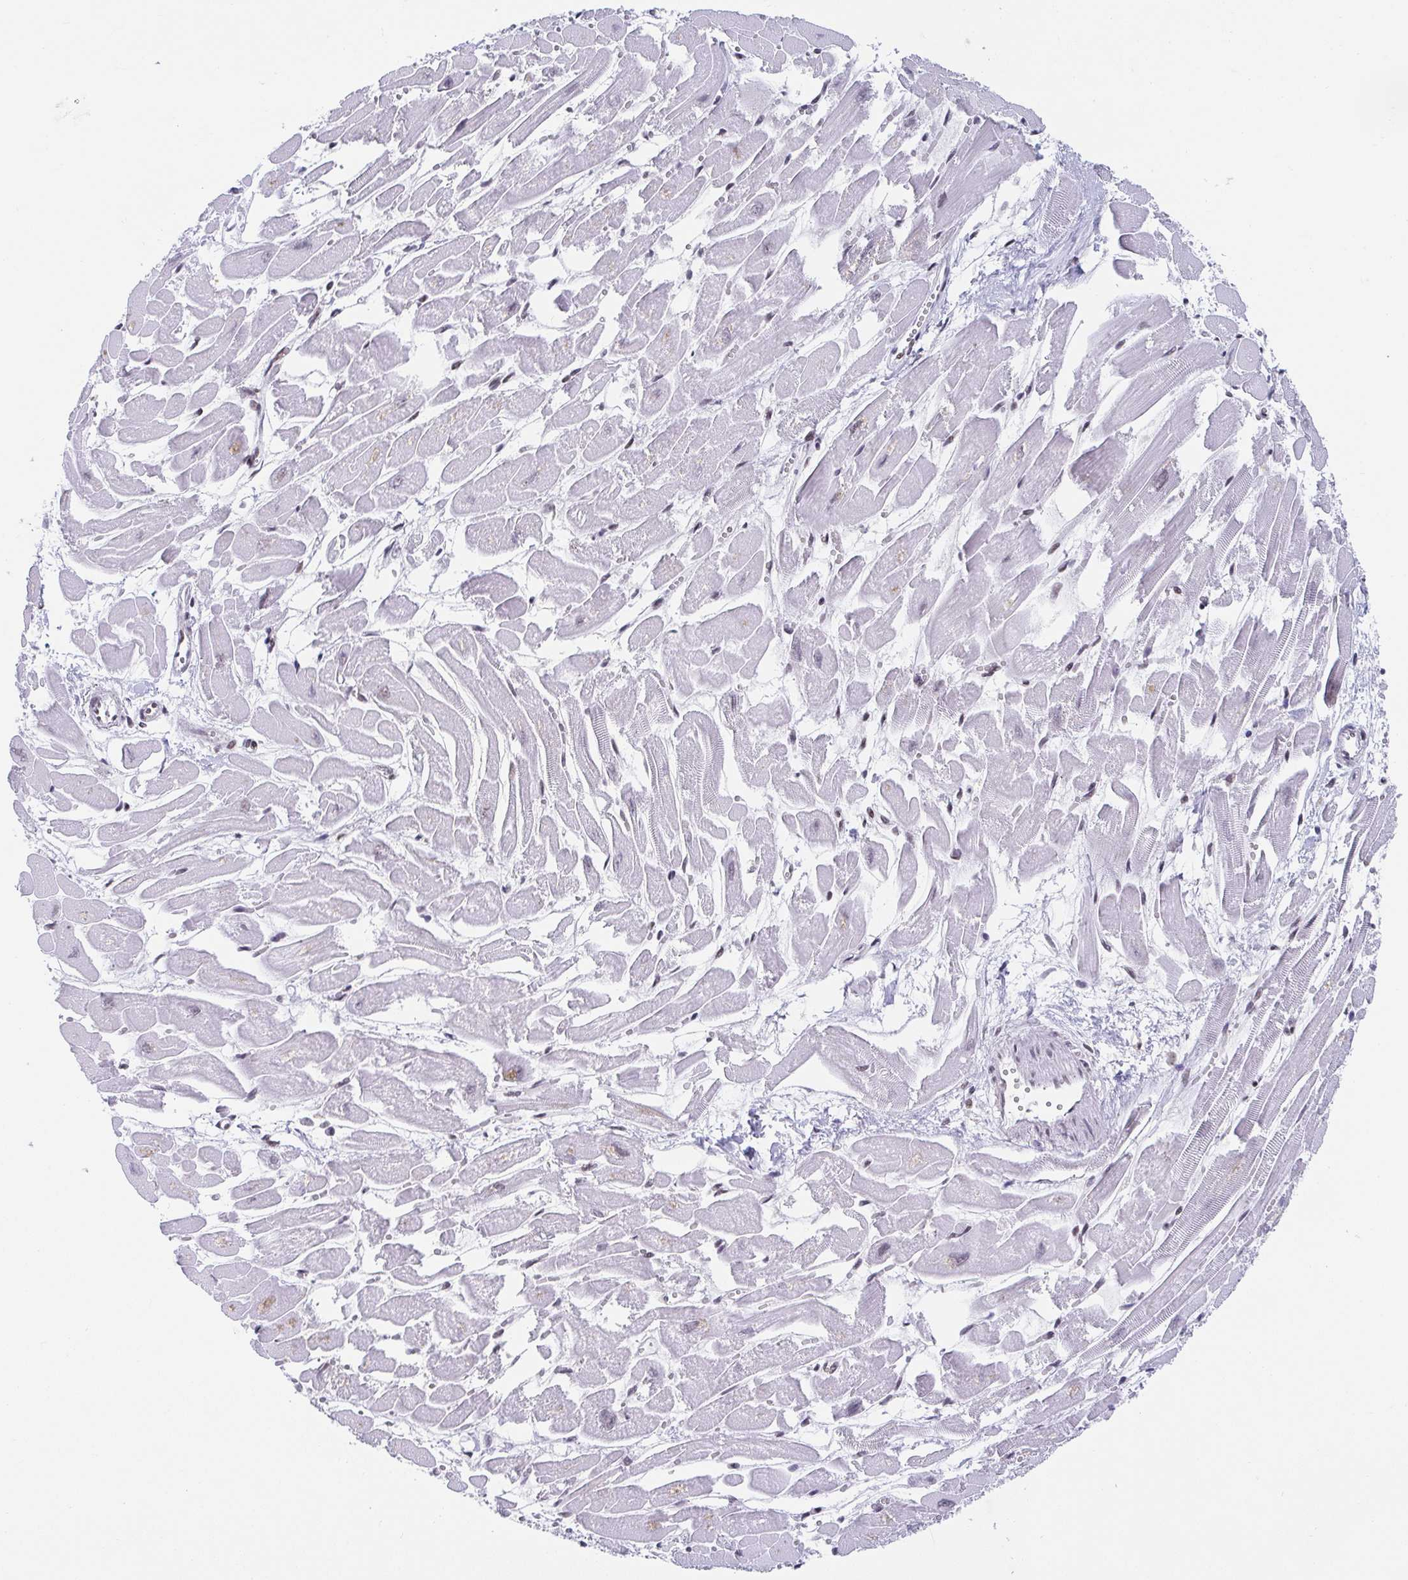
{"staining": {"intensity": "weak", "quantity": "25%-75%", "location": "nuclear"}, "tissue": "heart muscle", "cell_type": "Cardiomyocytes", "image_type": "normal", "snomed": [{"axis": "morphology", "description": "Normal tissue, NOS"}, {"axis": "topography", "description": "Heart"}], "caption": "Protein expression by immunohistochemistry reveals weak nuclear expression in about 25%-75% of cardiomyocytes in unremarkable heart muscle. Using DAB (3,3'-diaminobenzidine) (brown) and hematoxylin (blue) stains, captured at high magnification using brightfield microscopy.", "gene": "SLC7A10", "patient": {"sex": "female", "age": 52}}